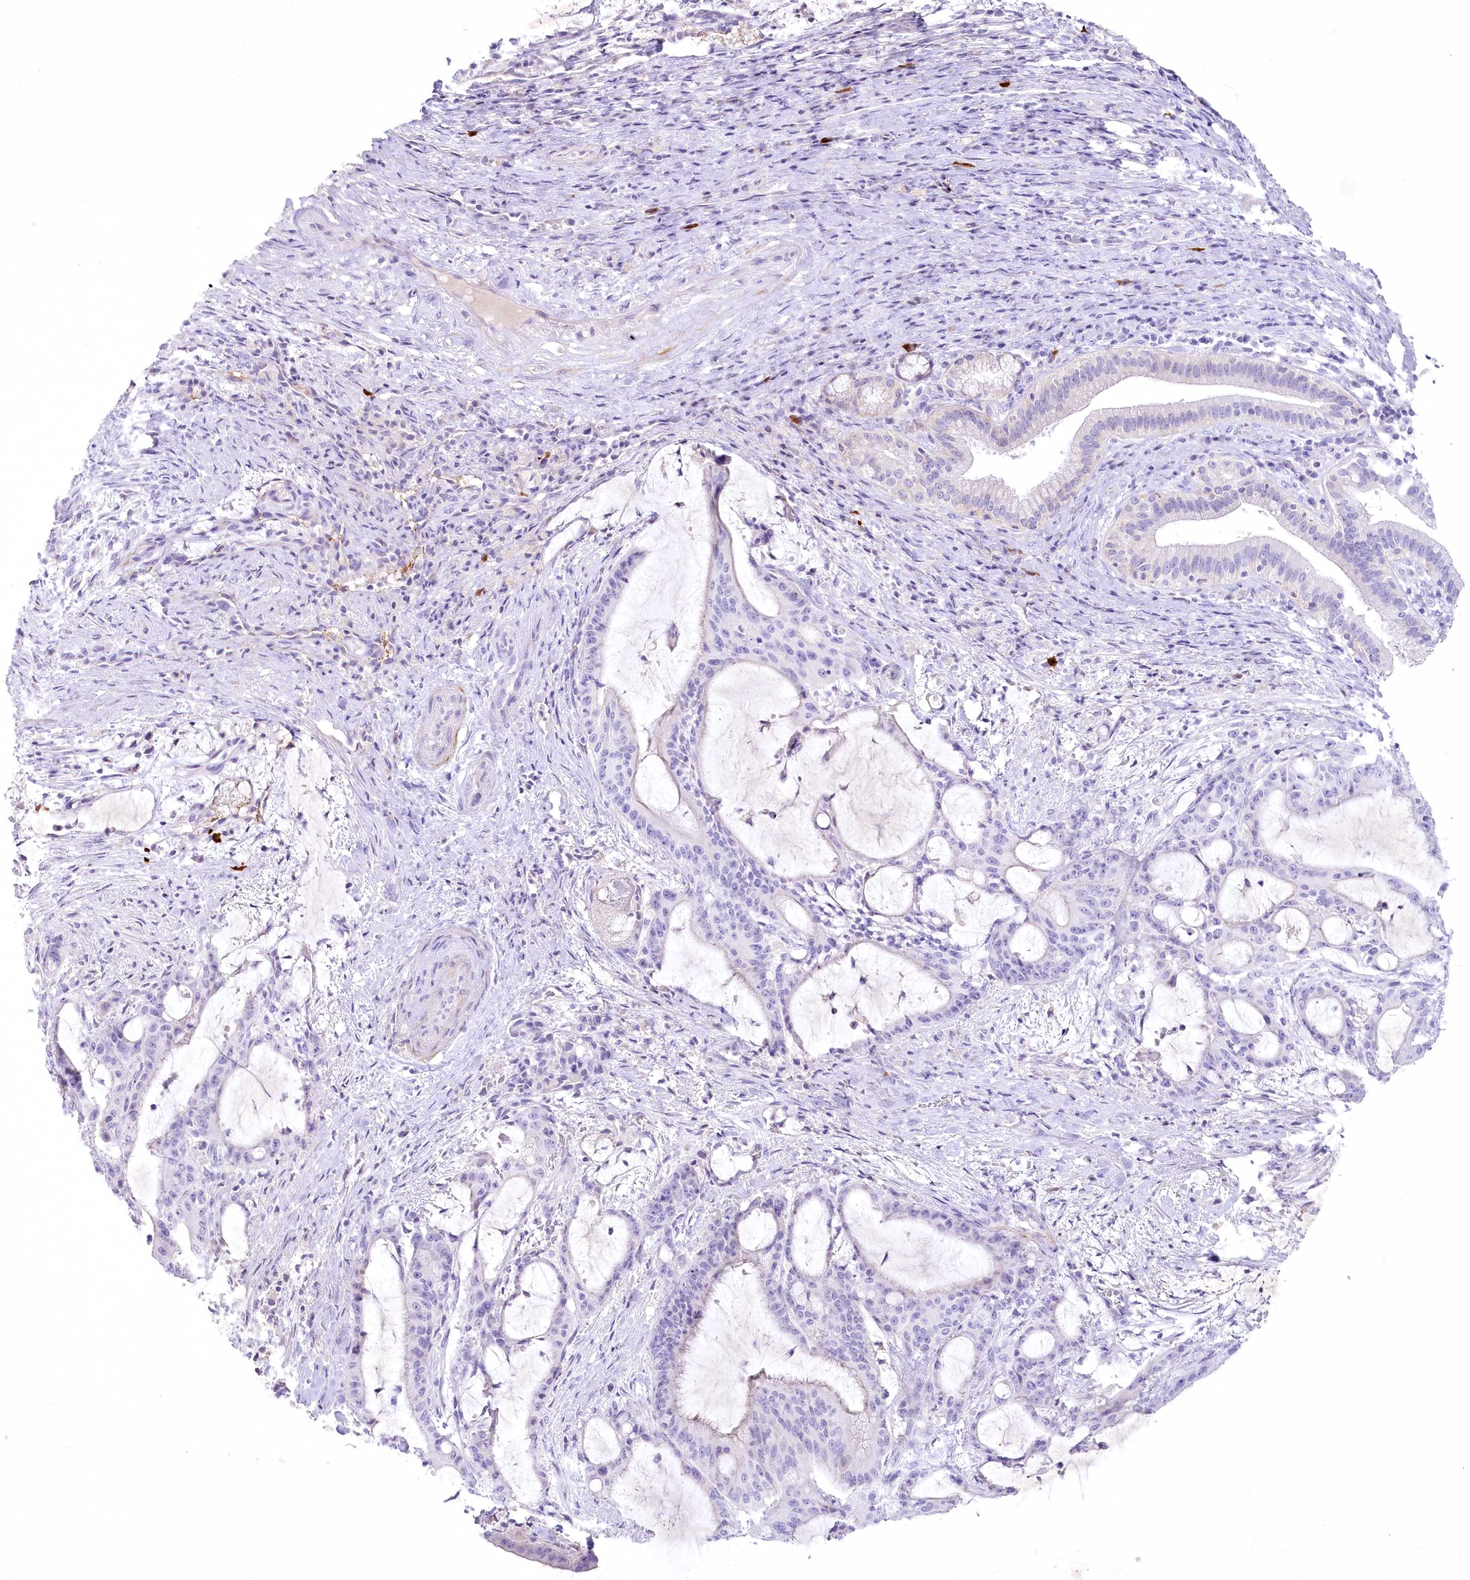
{"staining": {"intensity": "negative", "quantity": "none", "location": "none"}, "tissue": "liver cancer", "cell_type": "Tumor cells", "image_type": "cancer", "snomed": [{"axis": "morphology", "description": "Normal tissue, NOS"}, {"axis": "morphology", "description": "Cholangiocarcinoma"}, {"axis": "topography", "description": "Liver"}, {"axis": "topography", "description": "Peripheral nerve tissue"}], "caption": "Tumor cells show no significant positivity in cholangiocarcinoma (liver).", "gene": "MYOZ1", "patient": {"sex": "female", "age": 73}}